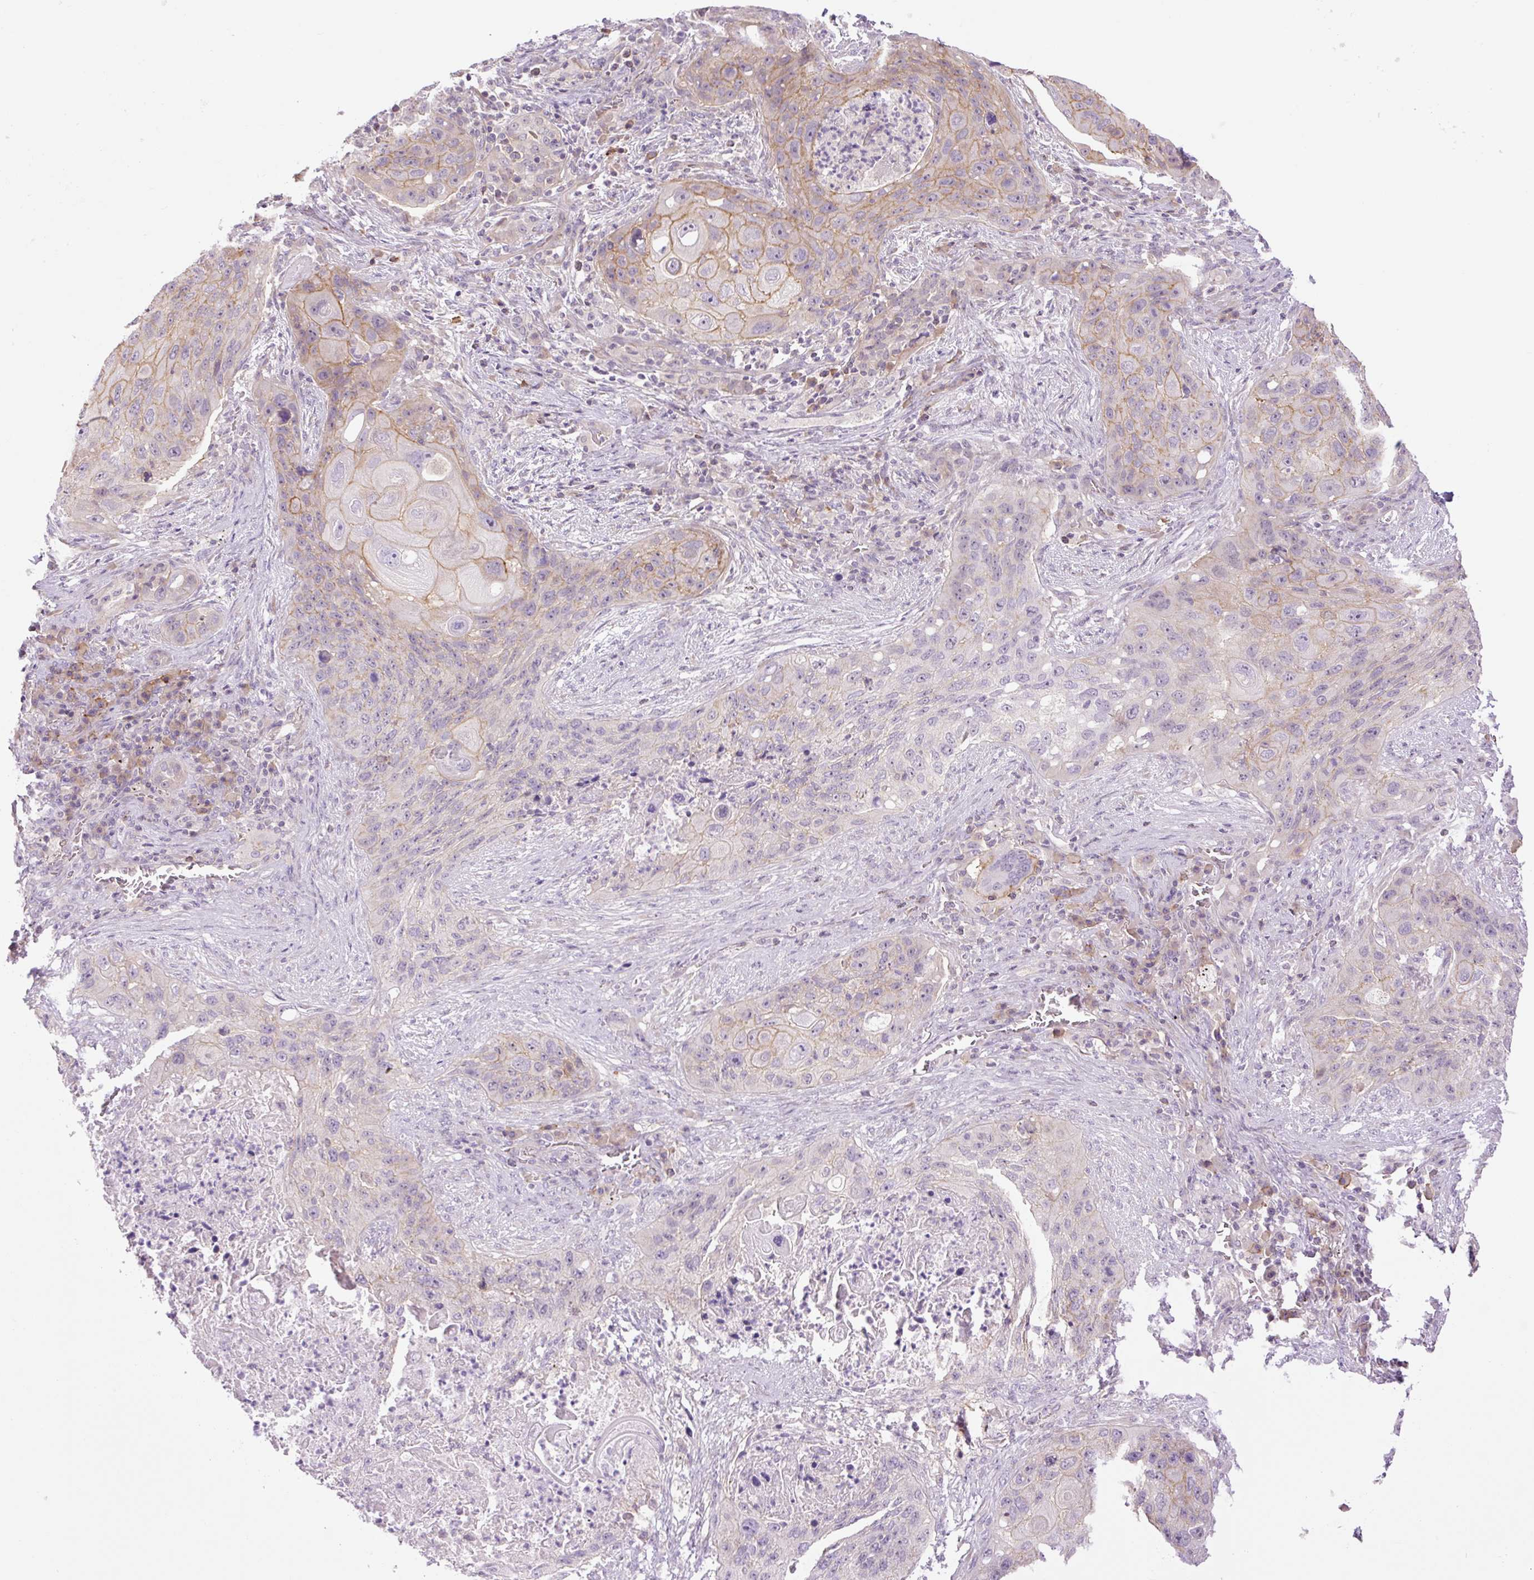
{"staining": {"intensity": "moderate", "quantity": "<25%", "location": "cytoplasmic/membranous"}, "tissue": "lung cancer", "cell_type": "Tumor cells", "image_type": "cancer", "snomed": [{"axis": "morphology", "description": "Squamous cell carcinoma, NOS"}, {"axis": "topography", "description": "Lung"}], "caption": "Human squamous cell carcinoma (lung) stained for a protein (brown) exhibits moderate cytoplasmic/membranous positive expression in approximately <25% of tumor cells.", "gene": "GRID2", "patient": {"sex": "female", "age": 63}}